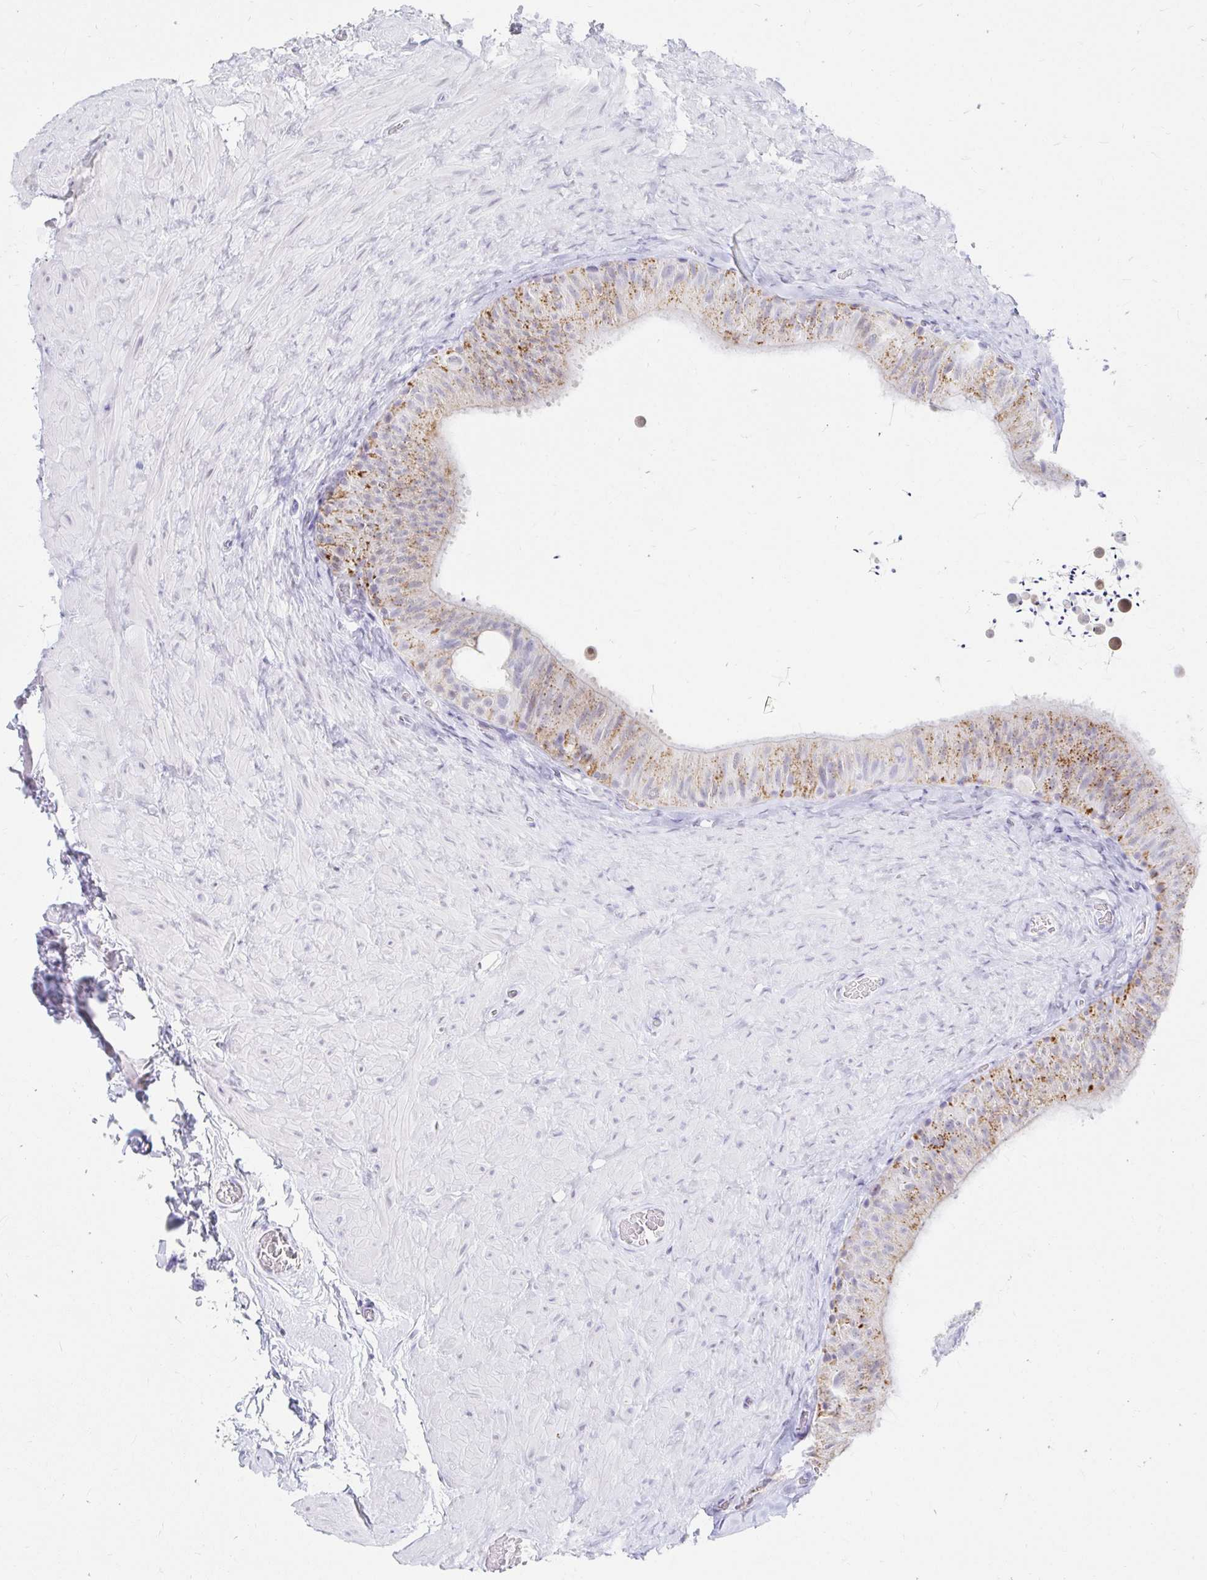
{"staining": {"intensity": "strong", "quantity": "25%-75%", "location": "cytoplasmic/membranous"}, "tissue": "epididymis", "cell_type": "Glandular cells", "image_type": "normal", "snomed": [{"axis": "morphology", "description": "Normal tissue, NOS"}, {"axis": "topography", "description": "Epididymis, spermatic cord, NOS"}, {"axis": "topography", "description": "Epididymis"}], "caption": "Benign epididymis shows strong cytoplasmic/membranous staining in about 25%-75% of glandular cells (IHC, brightfield microscopy, high magnification)..", "gene": "OR6T1", "patient": {"sex": "male", "age": 31}}